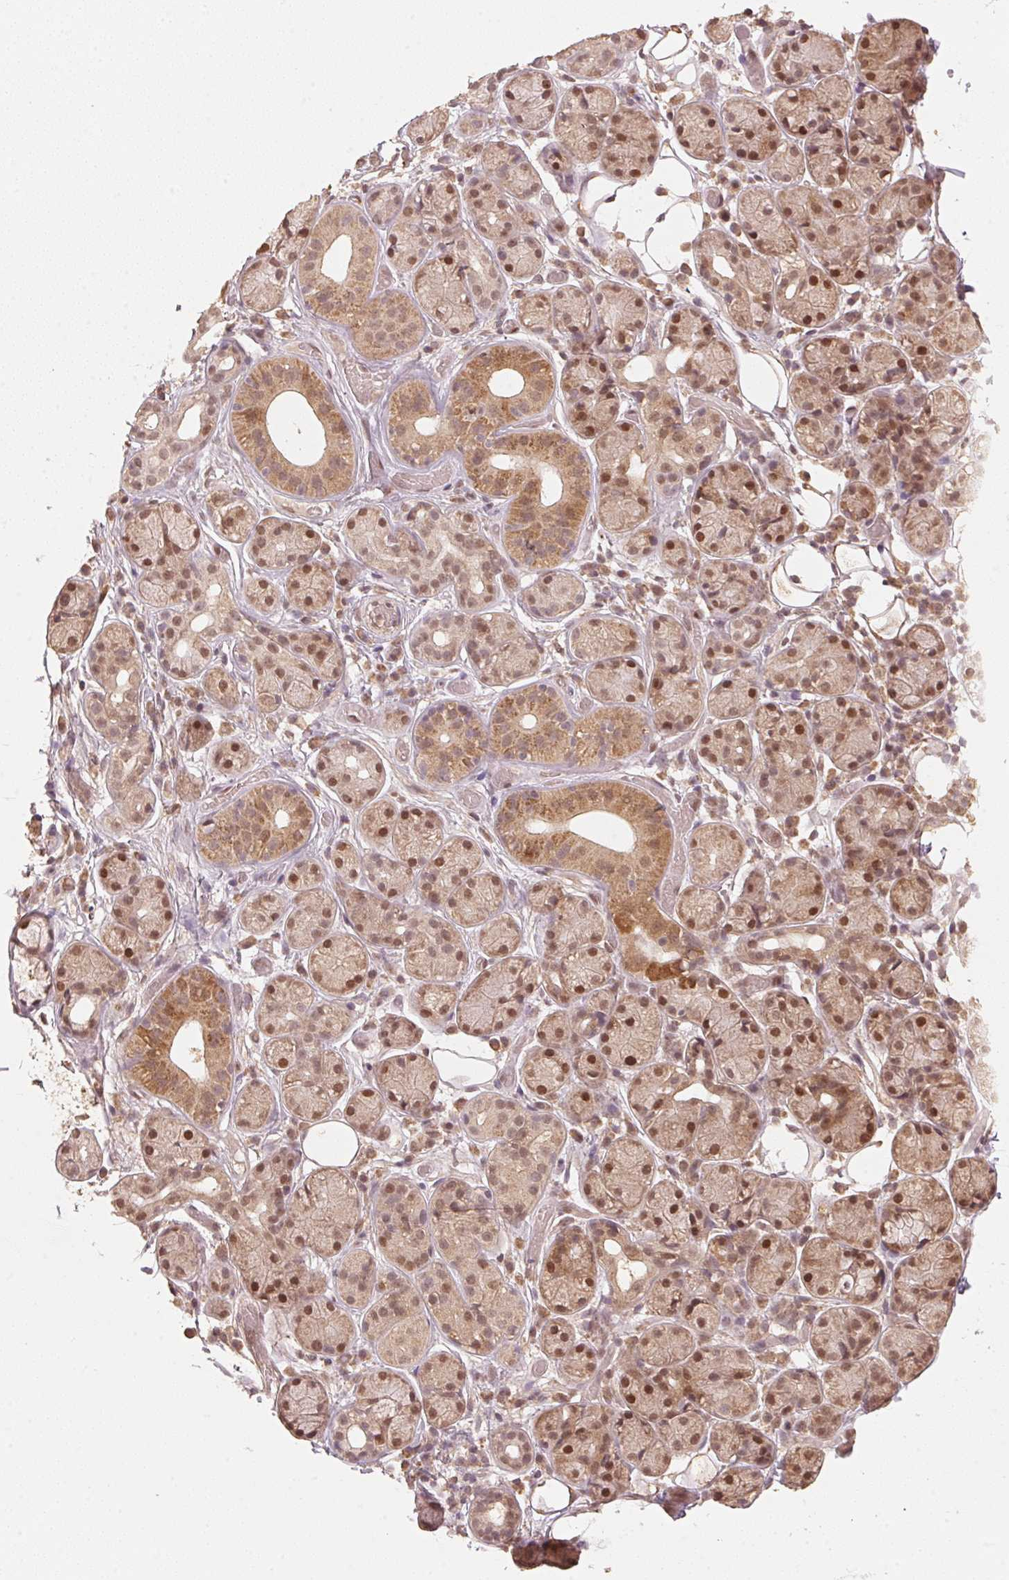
{"staining": {"intensity": "strong", "quantity": "25%-75%", "location": "cytoplasmic/membranous,nuclear"}, "tissue": "salivary gland", "cell_type": "Glandular cells", "image_type": "normal", "snomed": [{"axis": "morphology", "description": "Normal tissue, NOS"}, {"axis": "topography", "description": "Salivary gland"}, {"axis": "topography", "description": "Peripheral nerve tissue"}], "caption": "High-magnification brightfield microscopy of normal salivary gland stained with DAB (brown) and counterstained with hematoxylin (blue). glandular cells exhibit strong cytoplasmic/membranous,nuclear positivity is present in approximately25%-75% of cells.", "gene": "C2orf73", "patient": {"sex": "male", "age": 71}}